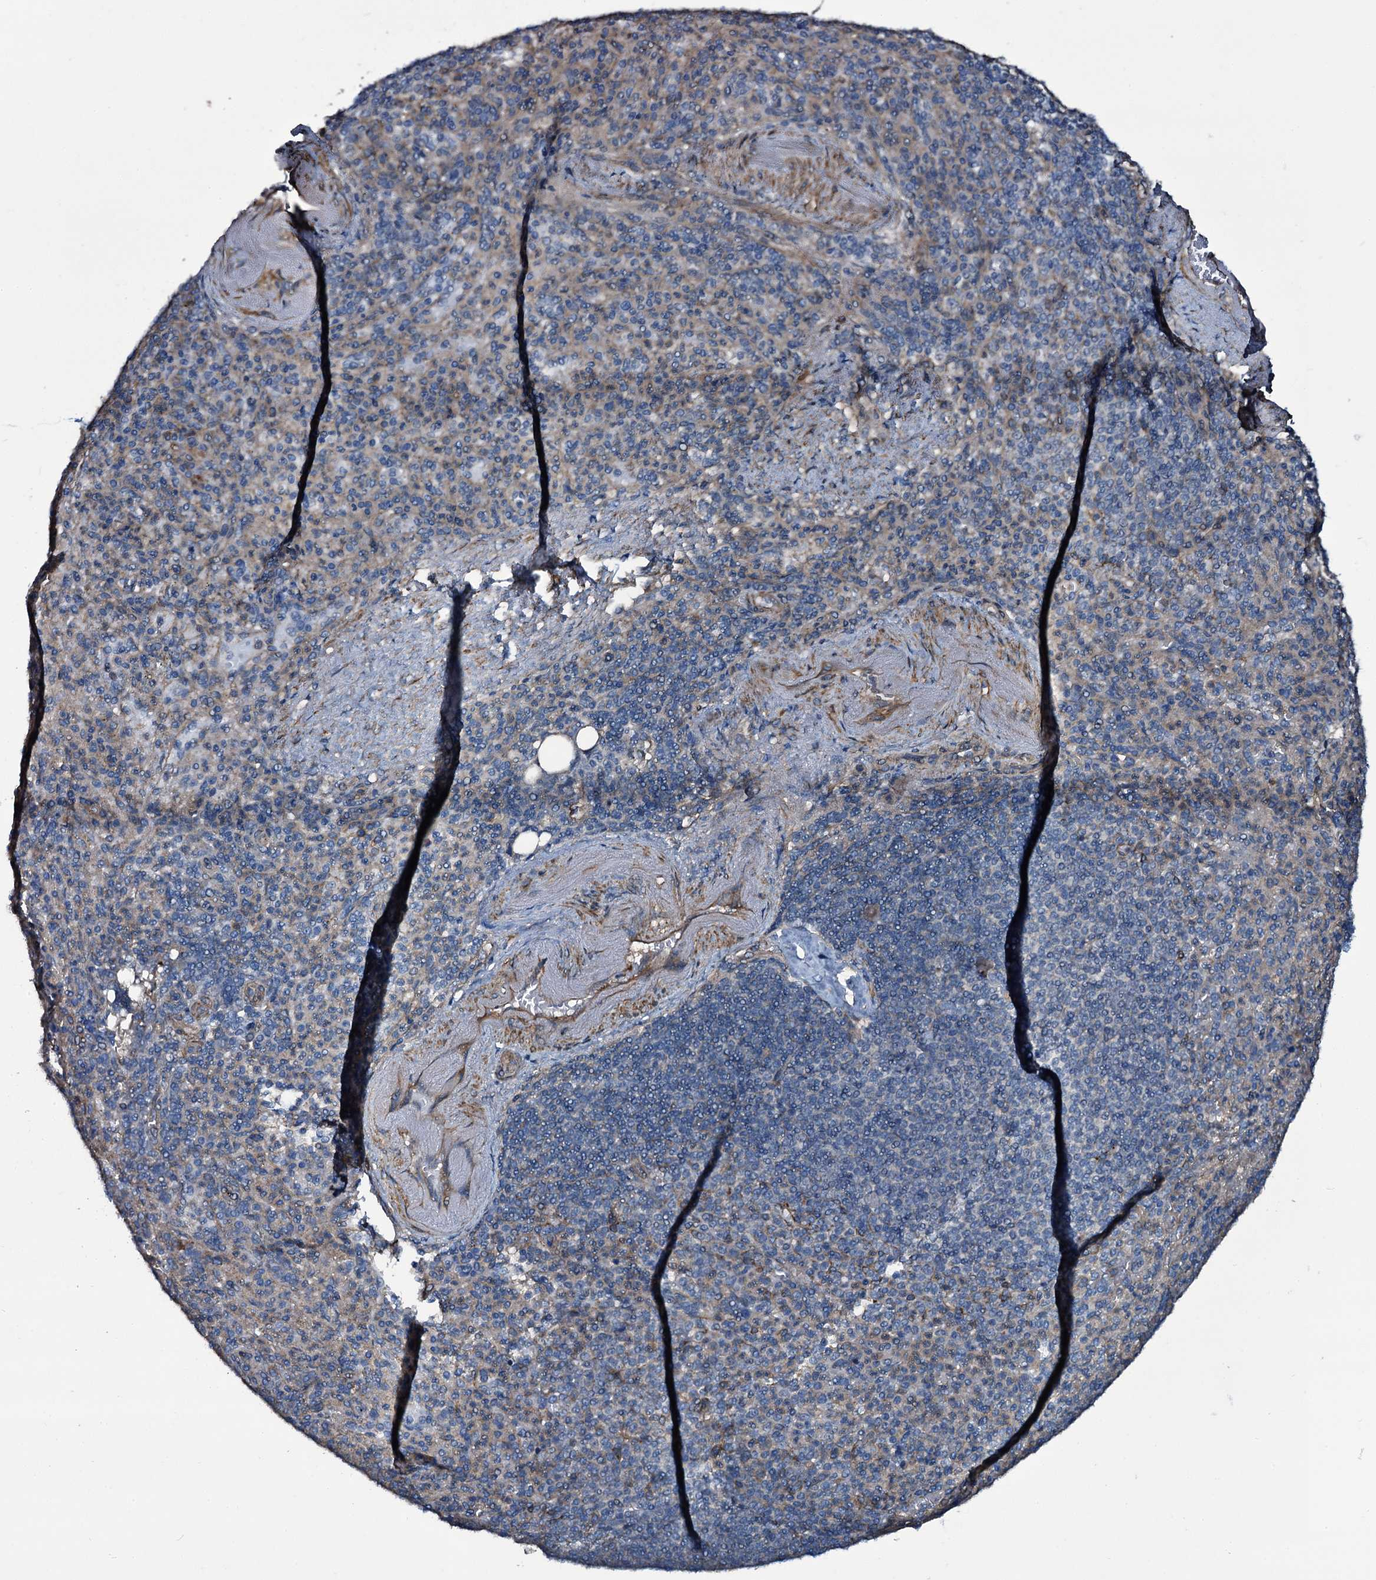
{"staining": {"intensity": "weak", "quantity": "<25%", "location": "cytoplasmic/membranous"}, "tissue": "spleen", "cell_type": "Cells in red pulp", "image_type": "normal", "snomed": [{"axis": "morphology", "description": "Normal tissue, NOS"}, {"axis": "topography", "description": "Spleen"}], "caption": "Immunohistochemistry (IHC) of normal human spleen demonstrates no staining in cells in red pulp. The staining was performed using DAB (3,3'-diaminobenzidine) to visualize the protein expression in brown, while the nuclei were stained in blue with hematoxylin (Magnification: 20x).", "gene": "WIPF3", "patient": {"sex": "female", "age": 74}}